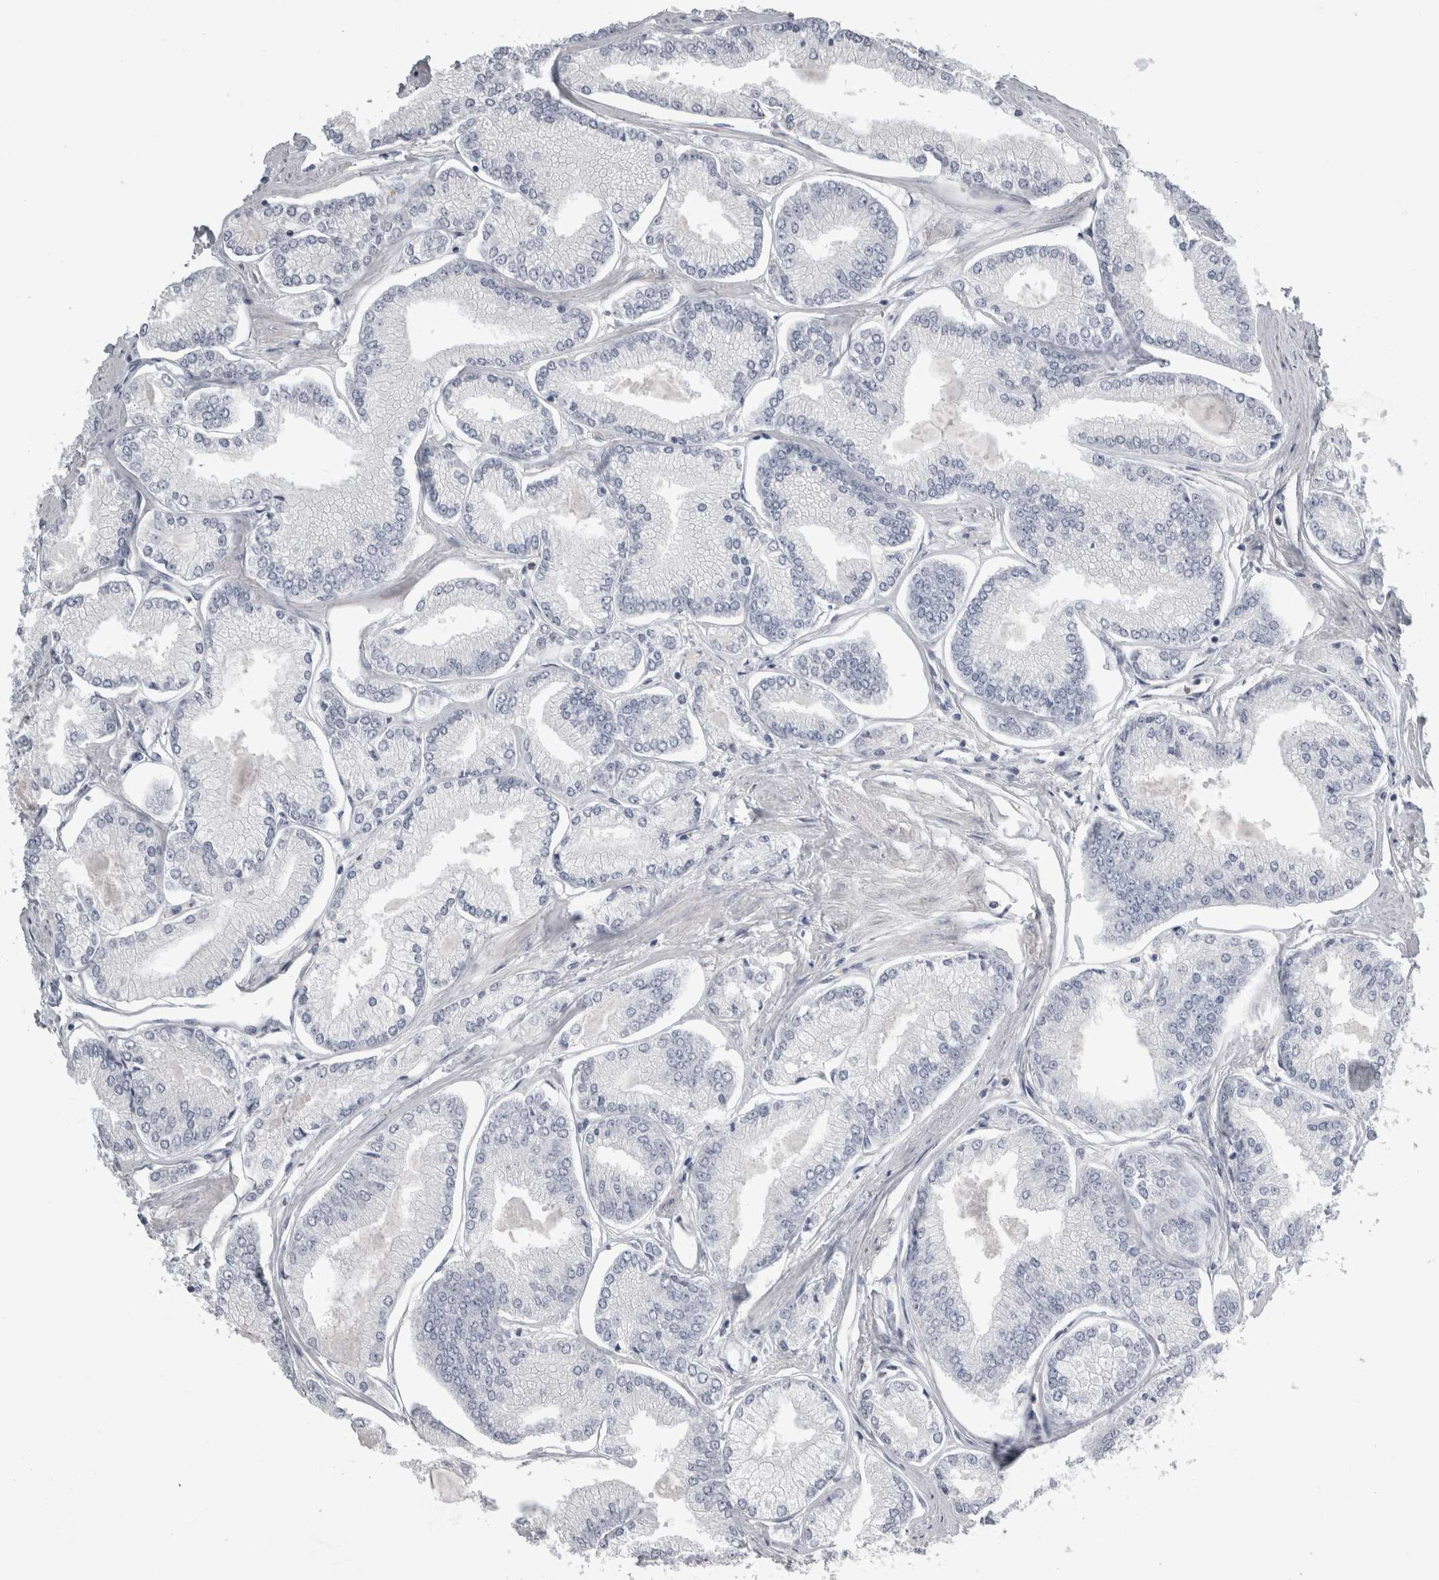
{"staining": {"intensity": "negative", "quantity": "none", "location": "none"}, "tissue": "prostate cancer", "cell_type": "Tumor cells", "image_type": "cancer", "snomed": [{"axis": "morphology", "description": "Adenocarcinoma, Low grade"}, {"axis": "topography", "description": "Prostate"}], "caption": "Immunohistochemistry (IHC) image of human prostate cancer stained for a protein (brown), which displays no staining in tumor cells.", "gene": "ALDH8A1", "patient": {"sex": "male", "age": 52}}